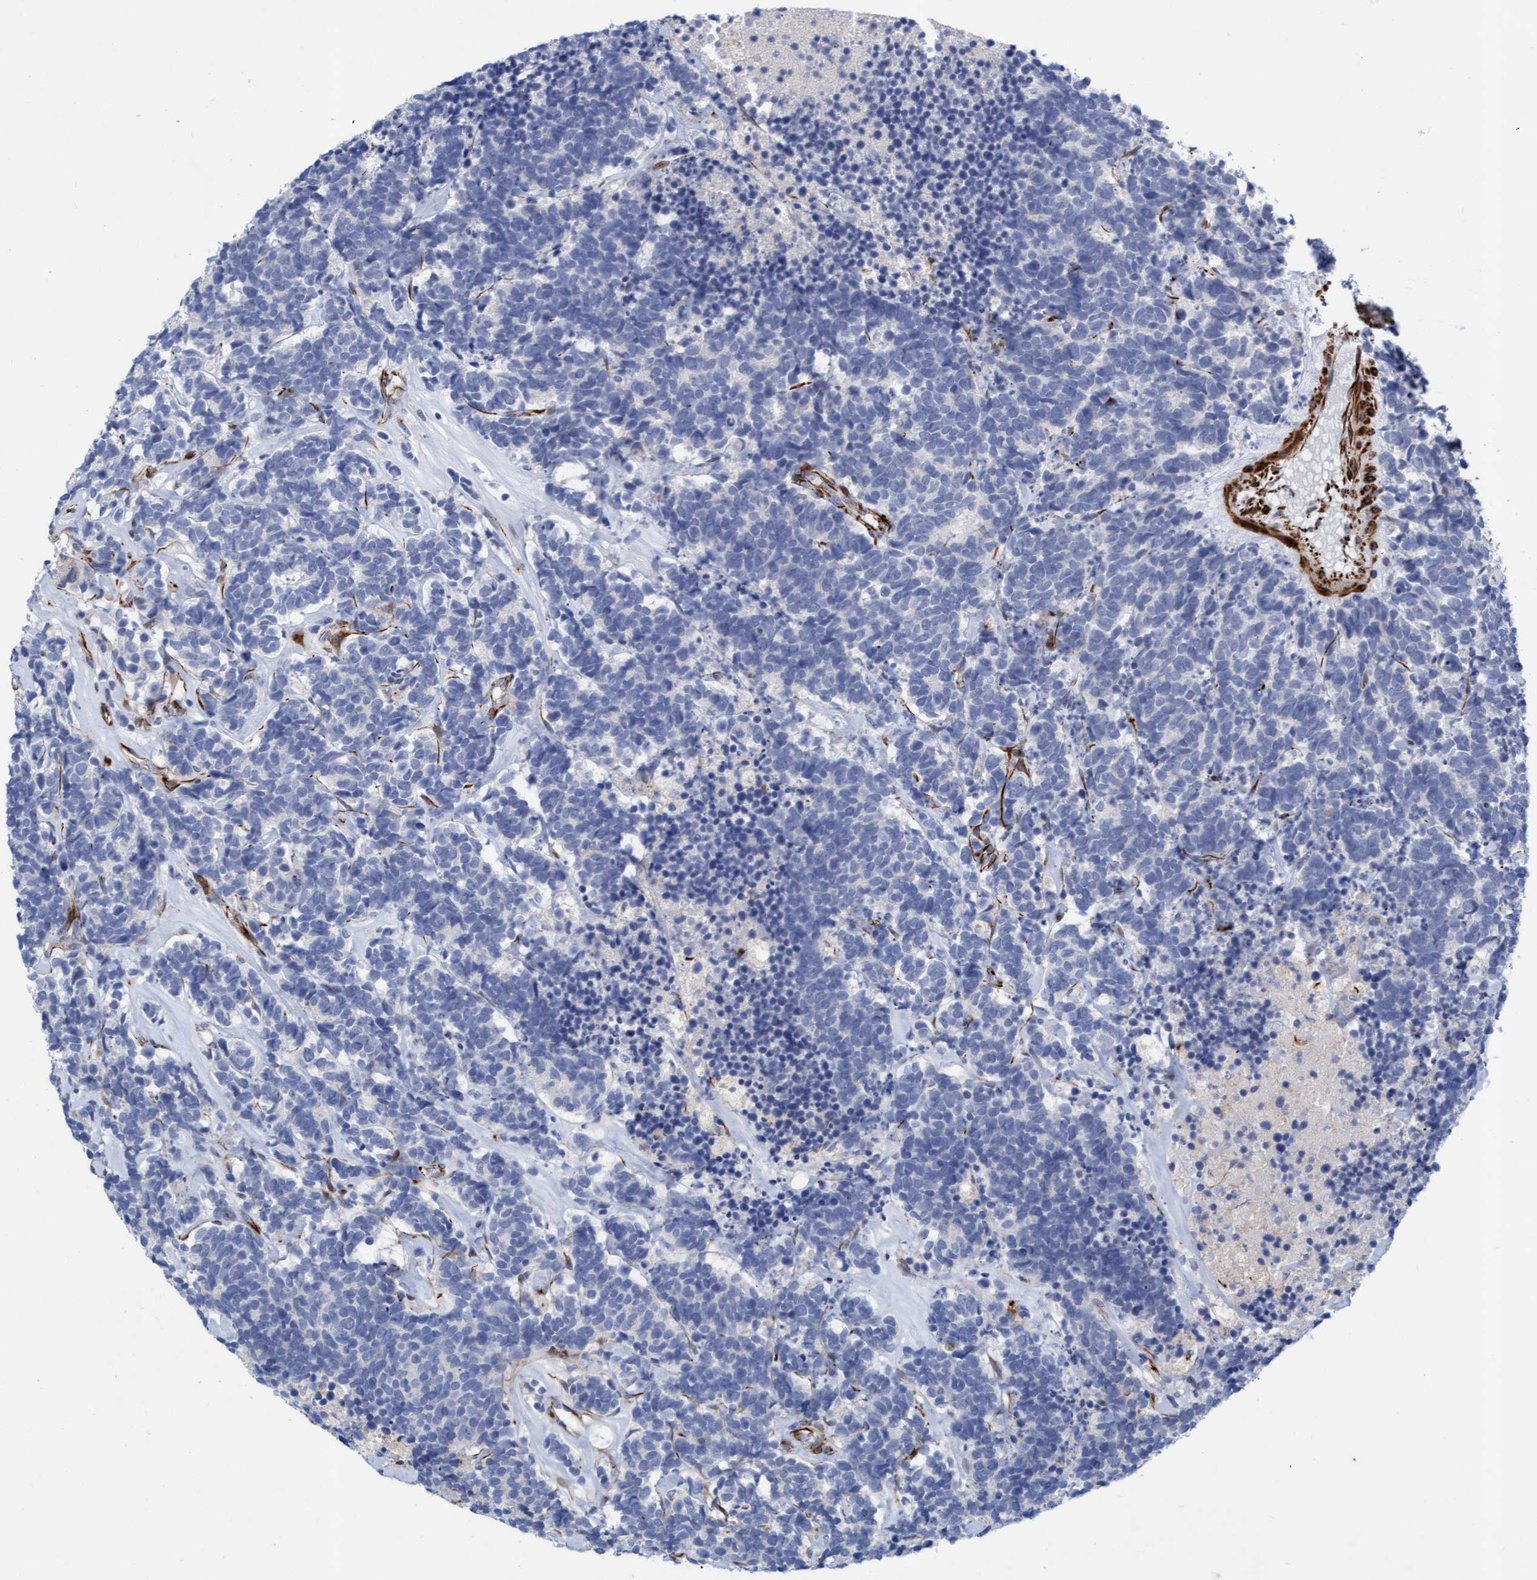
{"staining": {"intensity": "negative", "quantity": "none", "location": "none"}, "tissue": "carcinoid", "cell_type": "Tumor cells", "image_type": "cancer", "snomed": [{"axis": "morphology", "description": "Carcinoma, NOS"}, {"axis": "morphology", "description": "Carcinoid, malignant, NOS"}, {"axis": "topography", "description": "Urinary bladder"}], "caption": "This image is of carcinoid stained with IHC to label a protein in brown with the nuclei are counter-stained blue. There is no positivity in tumor cells.", "gene": "POLG2", "patient": {"sex": "male", "age": 57}}